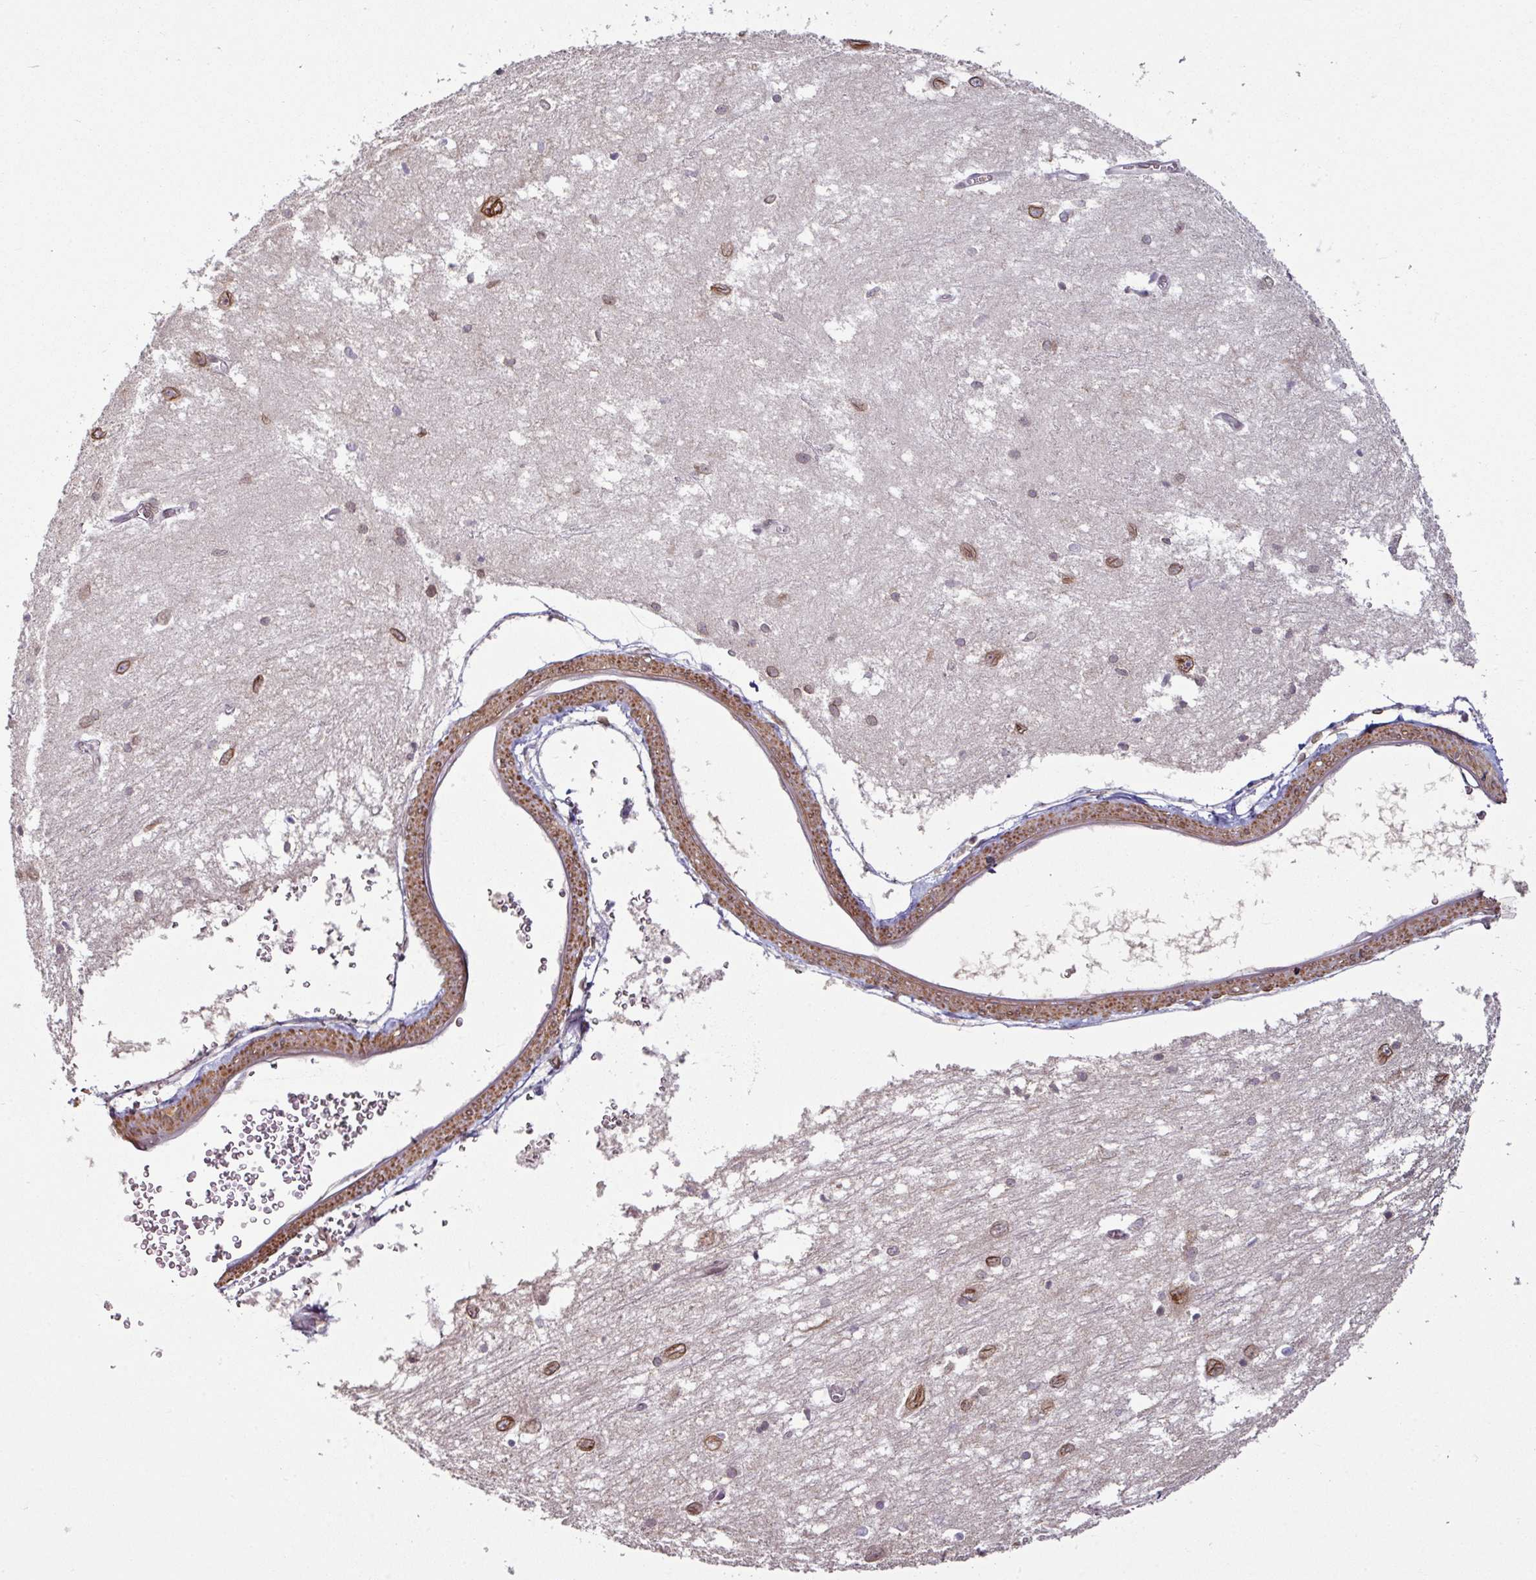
{"staining": {"intensity": "weak", "quantity": "<25%", "location": "cytoplasmic/membranous,nuclear"}, "tissue": "caudate", "cell_type": "Glial cells", "image_type": "normal", "snomed": [{"axis": "morphology", "description": "Normal tissue, NOS"}, {"axis": "topography", "description": "Lateral ventricle wall"}], "caption": "High power microscopy micrograph of an IHC photomicrograph of unremarkable caudate, revealing no significant expression in glial cells.", "gene": "RANGAP1", "patient": {"sex": "male", "age": 37}}